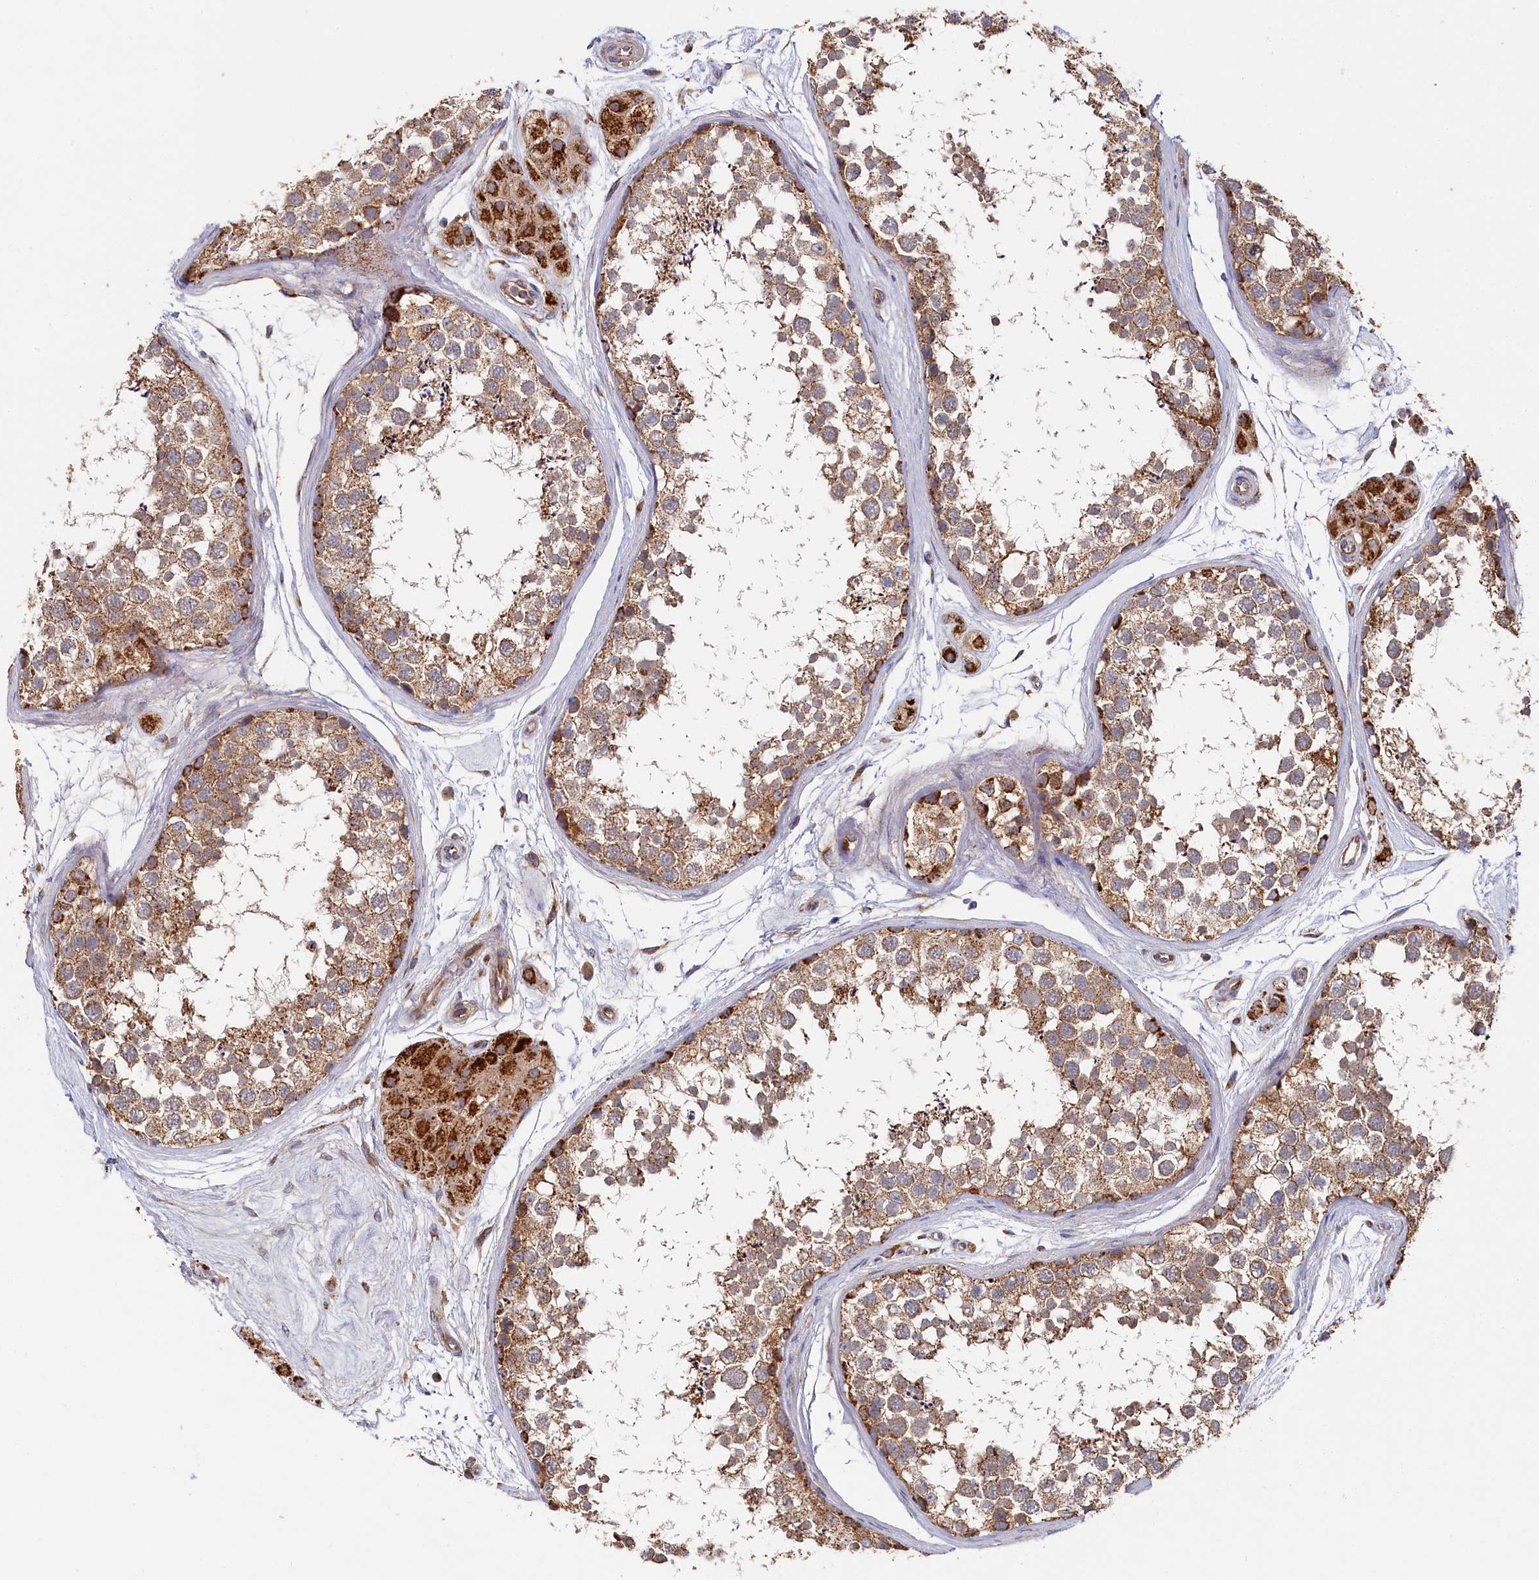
{"staining": {"intensity": "moderate", "quantity": ">75%", "location": "cytoplasmic/membranous"}, "tissue": "testis", "cell_type": "Cells in seminiferous ducts", "image_type": "normal", "snomed": [{"axis": "morphology", "description": "Normal tissue, NOS"}, {"axis": "topography", "description": "Testis"}], "caption": "Protein staining of normal testis demonstrates moderate cytoplasmic/membranous expression in about >75% of cells in seminiferous ducts.", "gene": "HAUS2", "patient": {"sex": "male", "age": 56}}